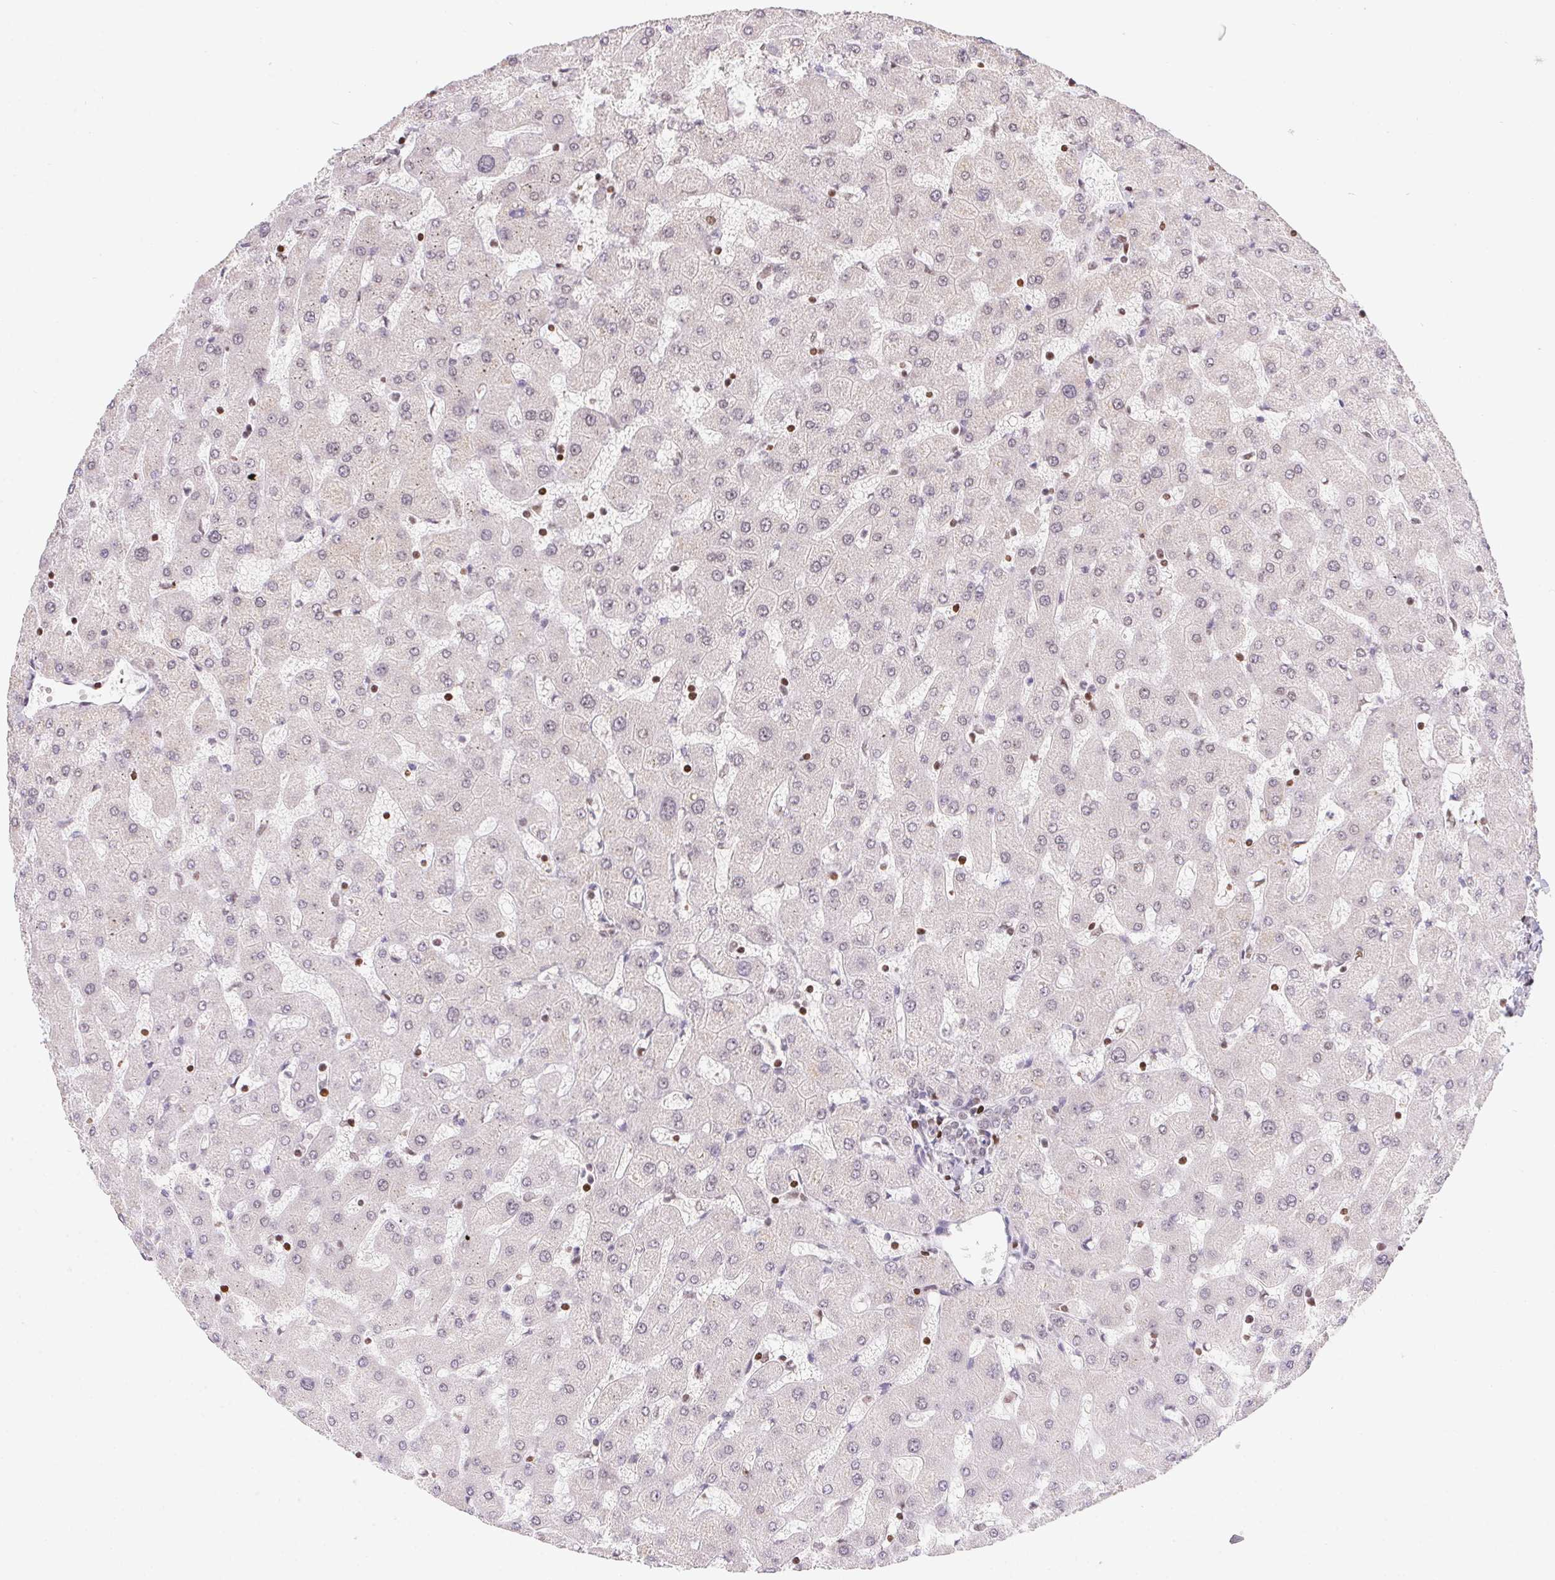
{"staining": {"intensity": "negative", "quantity": "none", "location": "none"}, "tissue": "liver", "cell_type": "Cholangiocytes", "image_type": "normal", "snomed": [{"axis": "morphology", "description": "Normal tissue, NOS"}, {"axis": "topography", "description": "Liver"}], "caption": "Immunohistochemistry of normal liver exhibits no staining in cholangiocytes.", "gene": "POLD3", "patient": {"sex": "female", "age": 63}}